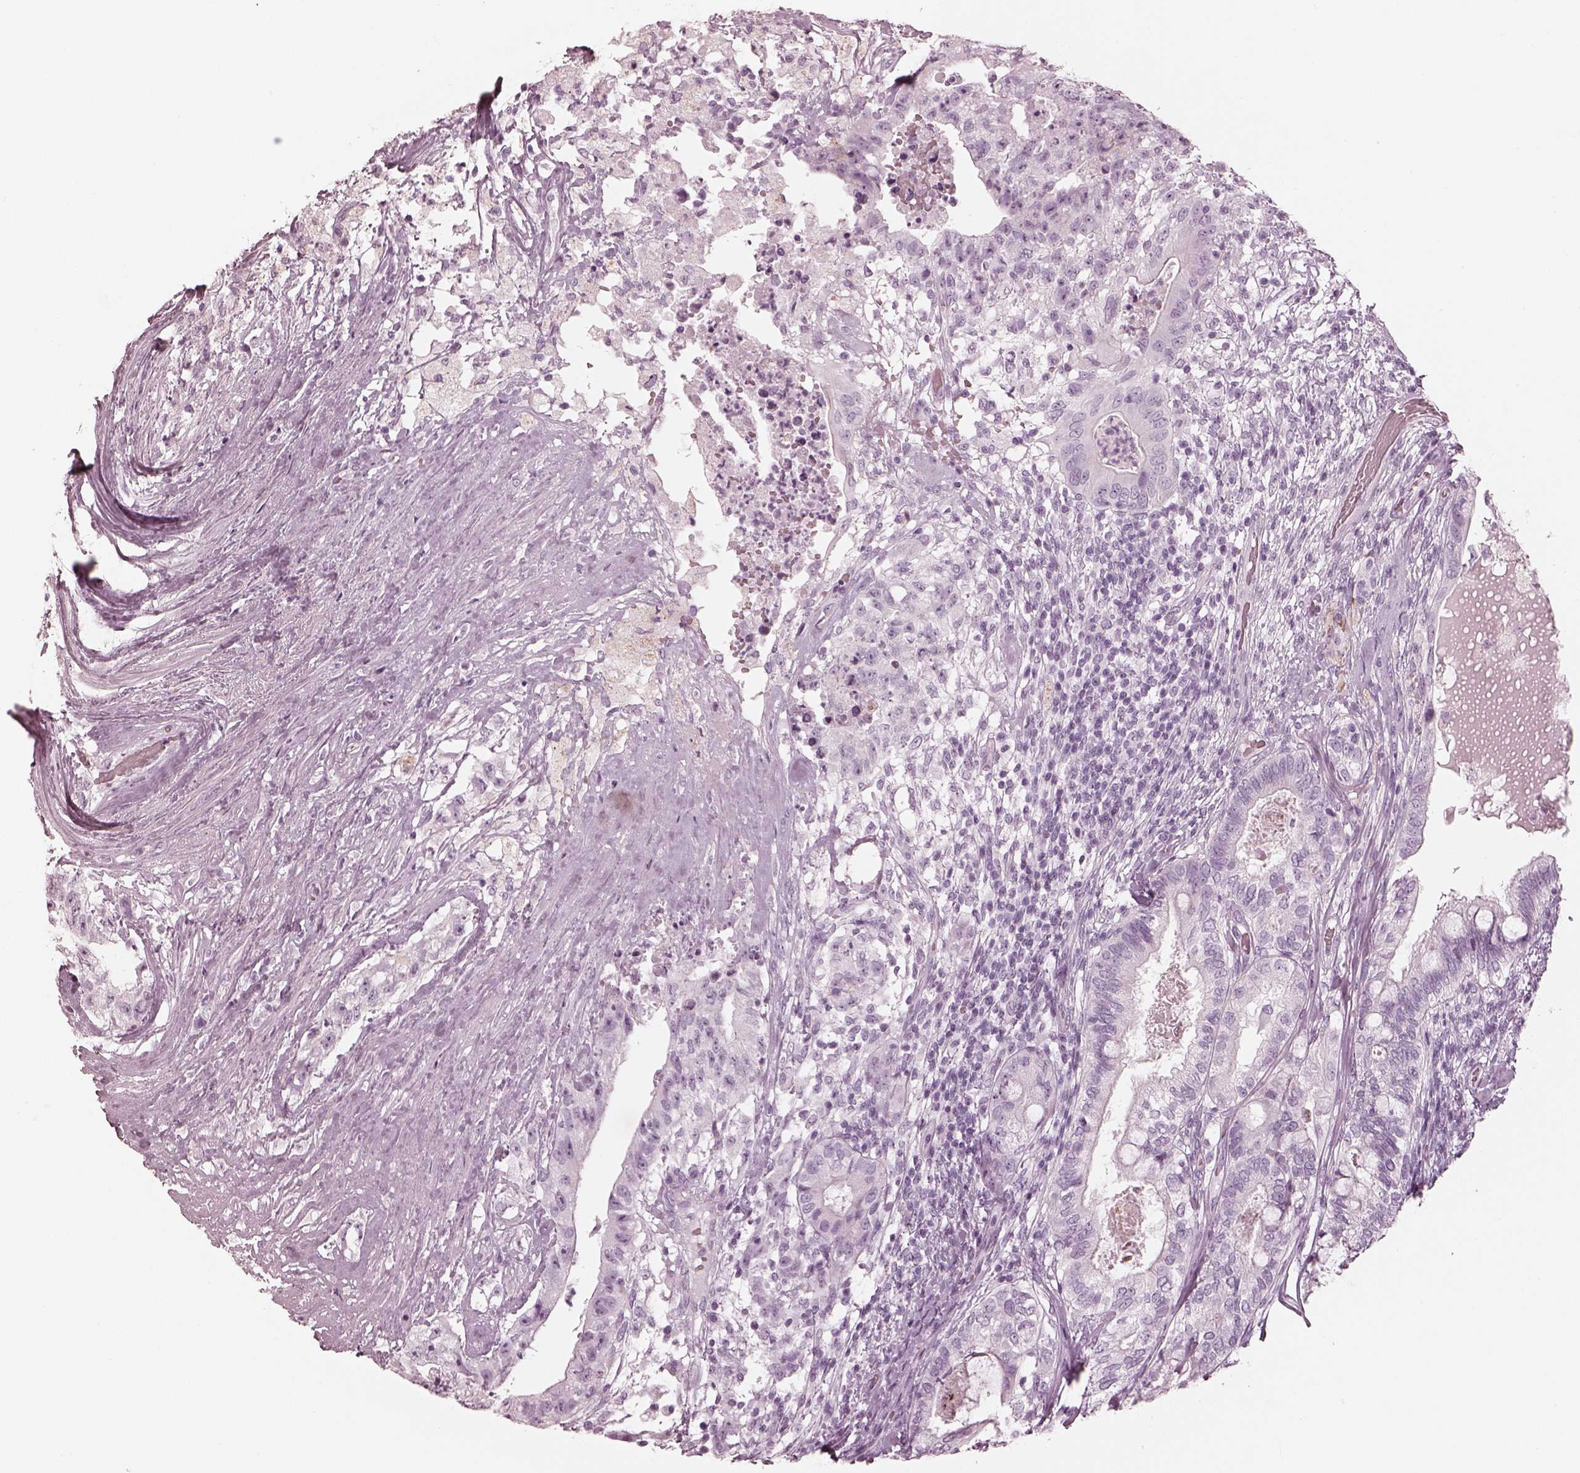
{"staining": {"intensity": "negative", "quantity": "none", "location": "none"}, "tissue": "testis cancer", "cell_type": "Tumor cells", "image_type": "cancer", "snomed": [{"axis": "morphology", "description": "Seminoma, NOS"}, {"axis": "morphology", "description": "Carcinoma, Embryonal, NOS"}, {"axis": "topography", "description": "Testis"}], "caption": "DAB (3,3'-diaminobenzidine) immunohistochemical staining of human testis embryonal carcinoma reveals no significant expression in tumor cells. Nuclei are stained in blue.", "gene": "OPN4", "patient": {"sex": "male", "age": 41}}